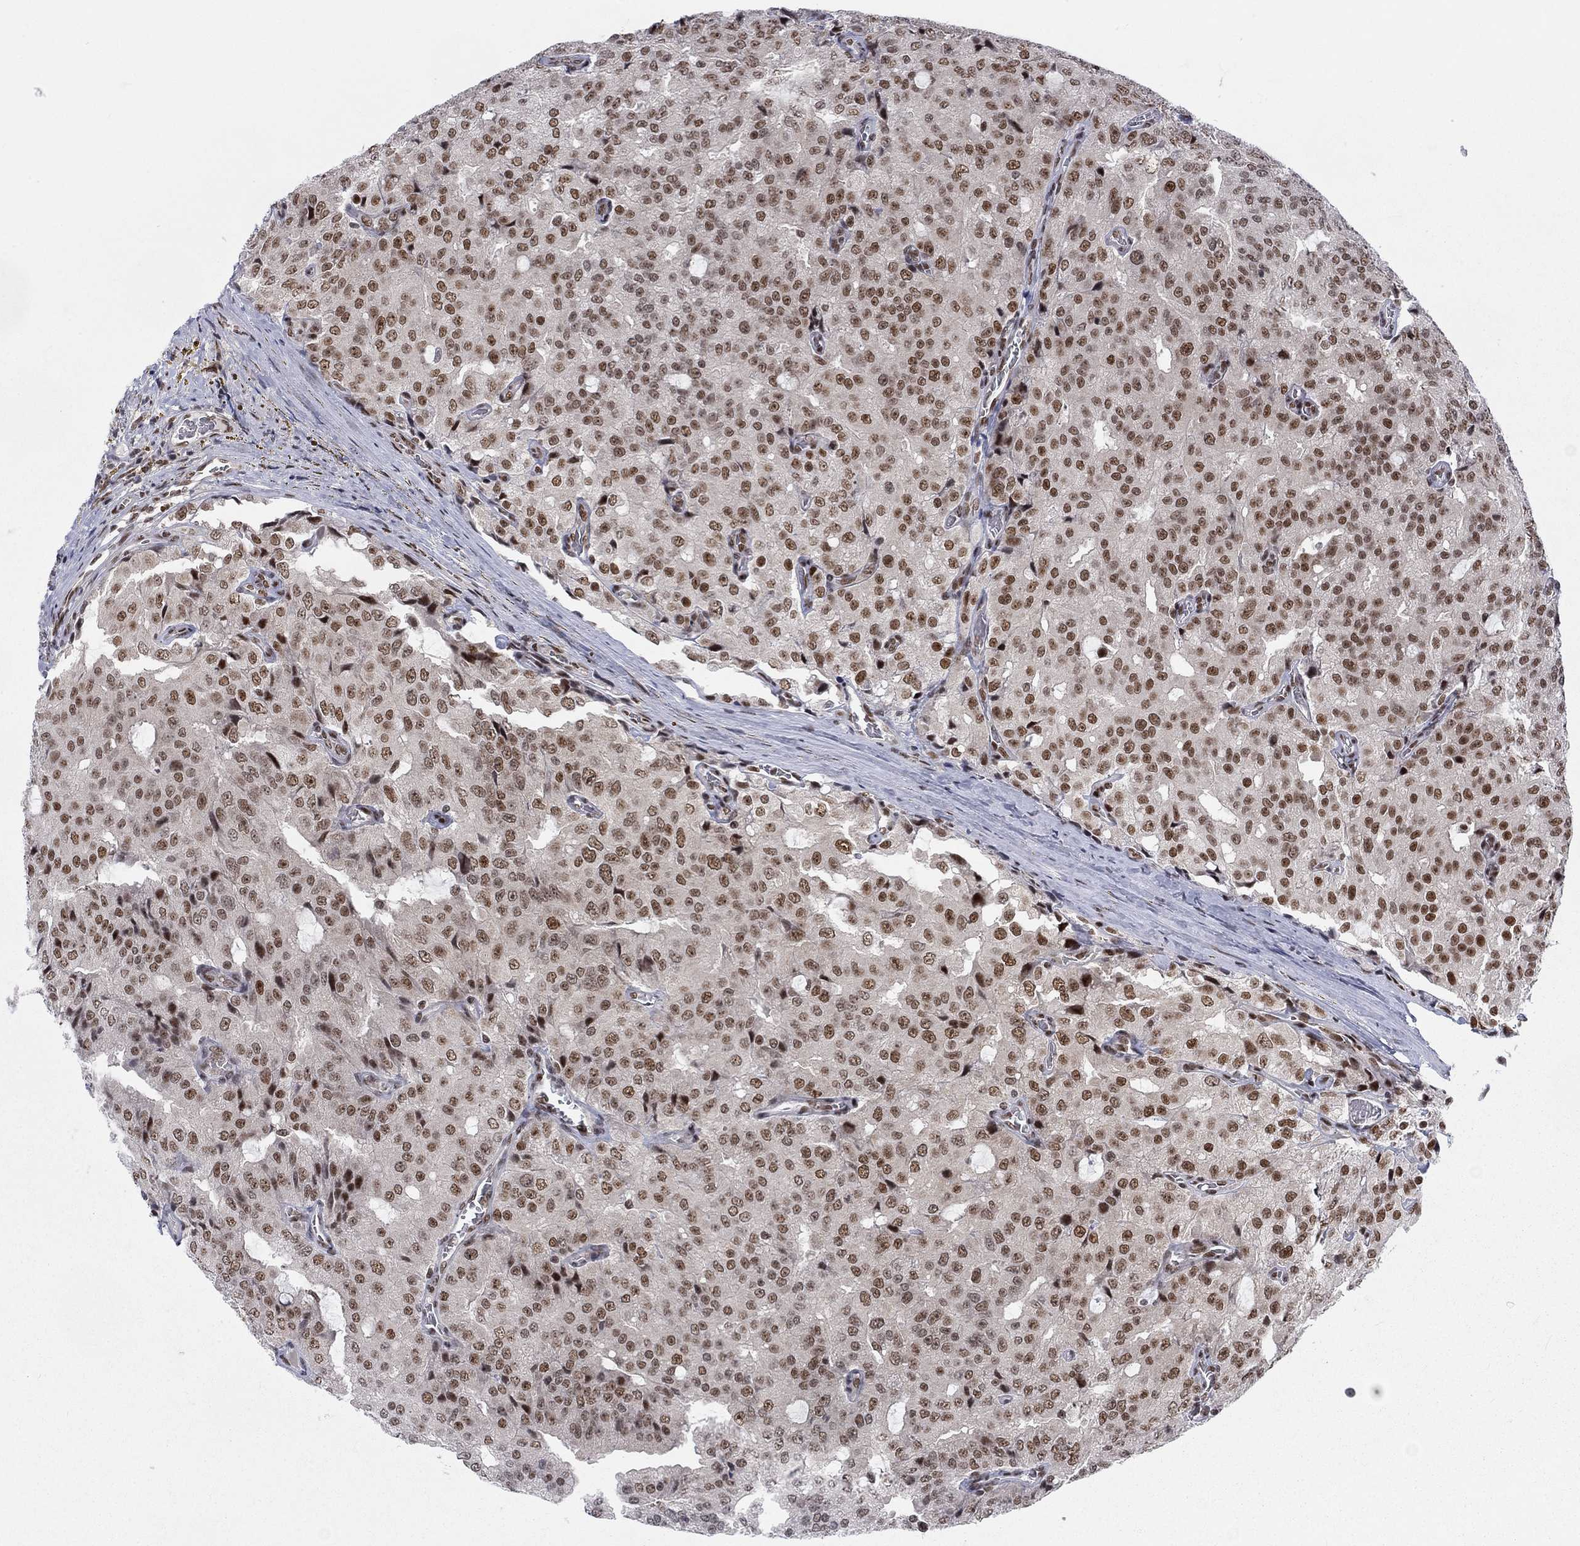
{"staining": {"intensity": "strong", "quantity": ">75%", "location": "nuclear"}, "tissue": "prostate cancer", "cell_type": "Tumor cells", "image_type": "cancer", "snomed": [{"axis": "morphology", "description": "Adenocarcinoma, NOS"}, {"axis": "topography", "description": "Prostate and seminal vesicle, NOS"}, {"axis": "topography", "description": "Prostate"}], "caption": "IHC (DAB) staining of prostate adenocarcinoma demonstrates strong nuclear protein expression in about >75% of tumor cells.", "gene": "FYTTD1", "patient": {"sex": "male", "age": 67}}